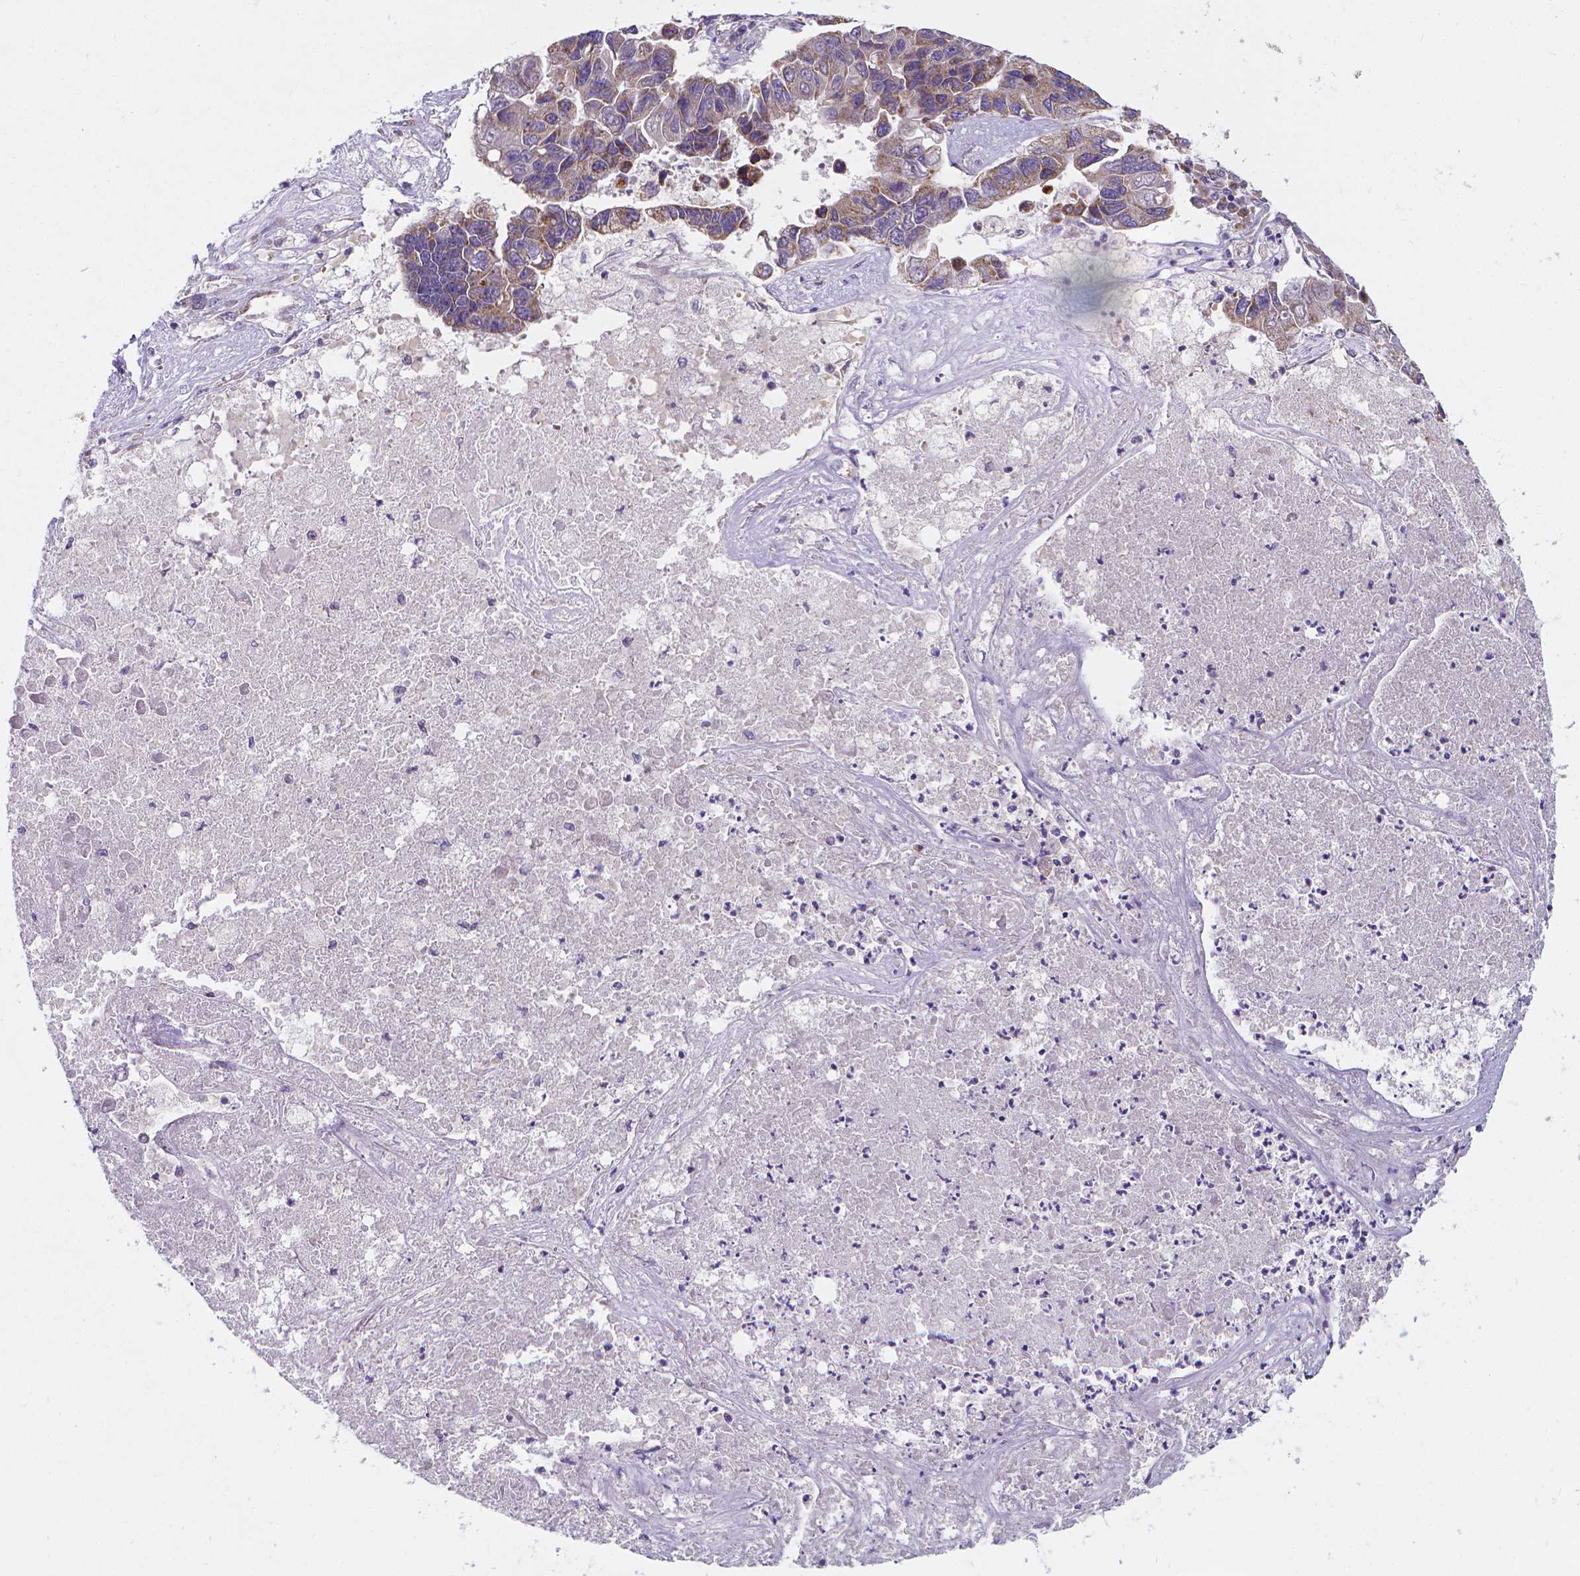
{"staining": {"intensity": "negative", "quantity": "none", "location": "none"}, "tissue": "lung cancer", "cell_type": "Tumor cells", "image_type": "cancer", "snomed": [{"axis": "morphology", "description": "Adenocarcinoma, NOS"}, {"axis": "topography", "description": "Bronchus"}, {"axis": "topography", "description": "Lung"}], "caption": "IHC image of neoplastic tissue: lung cancer (adenocarcinoma) stained with DAB reveals no significant protein positivity in tumor cells. (Stains: DAB (3,3'-diaminobenzidine) IHC with hematoxylin counter stain, Microscopy: brightfield microscopy at high magnification).", "gene": "SNCAIP", "patient": {"sex": "female", "age": 51}}